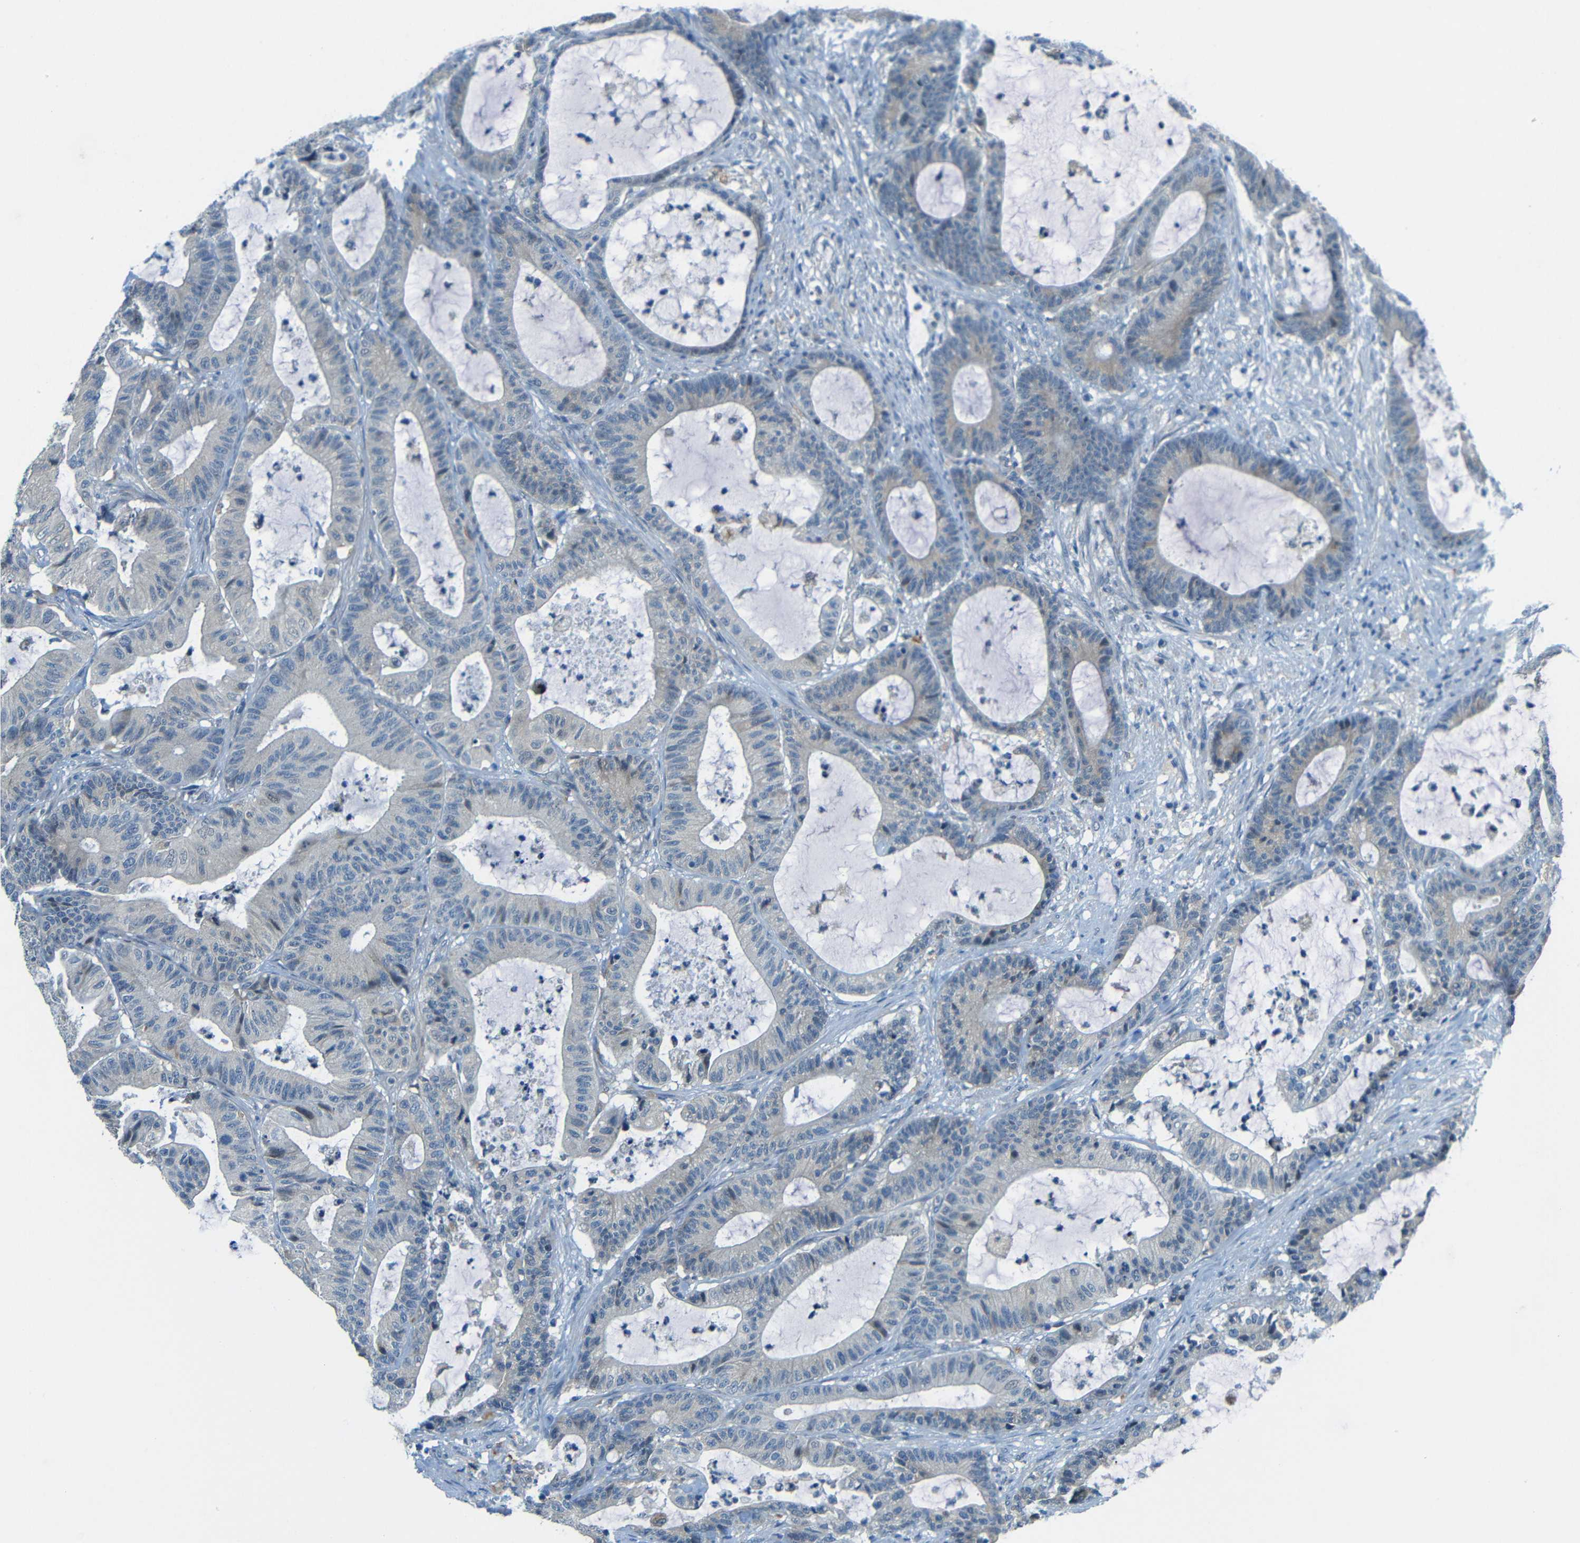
{"staining": {"intensity": "negative", "quantity": "none", "location": "none"}, "tissue": "colorectal cancer", "cell_type": "Tumor cells", "image_type": "cancer", "snomed": [{"axis": "morphology", "description": "Adenocarcinoma, NOS"}, {"axis": "topography", "description": "Colon"}], "caption": "Protein analysis of colorectal adenocarcinoma shows no significant positivity in tumor cells.", "gene": "ANKRD22", "patient": {"sex": "female", "age": 84}}